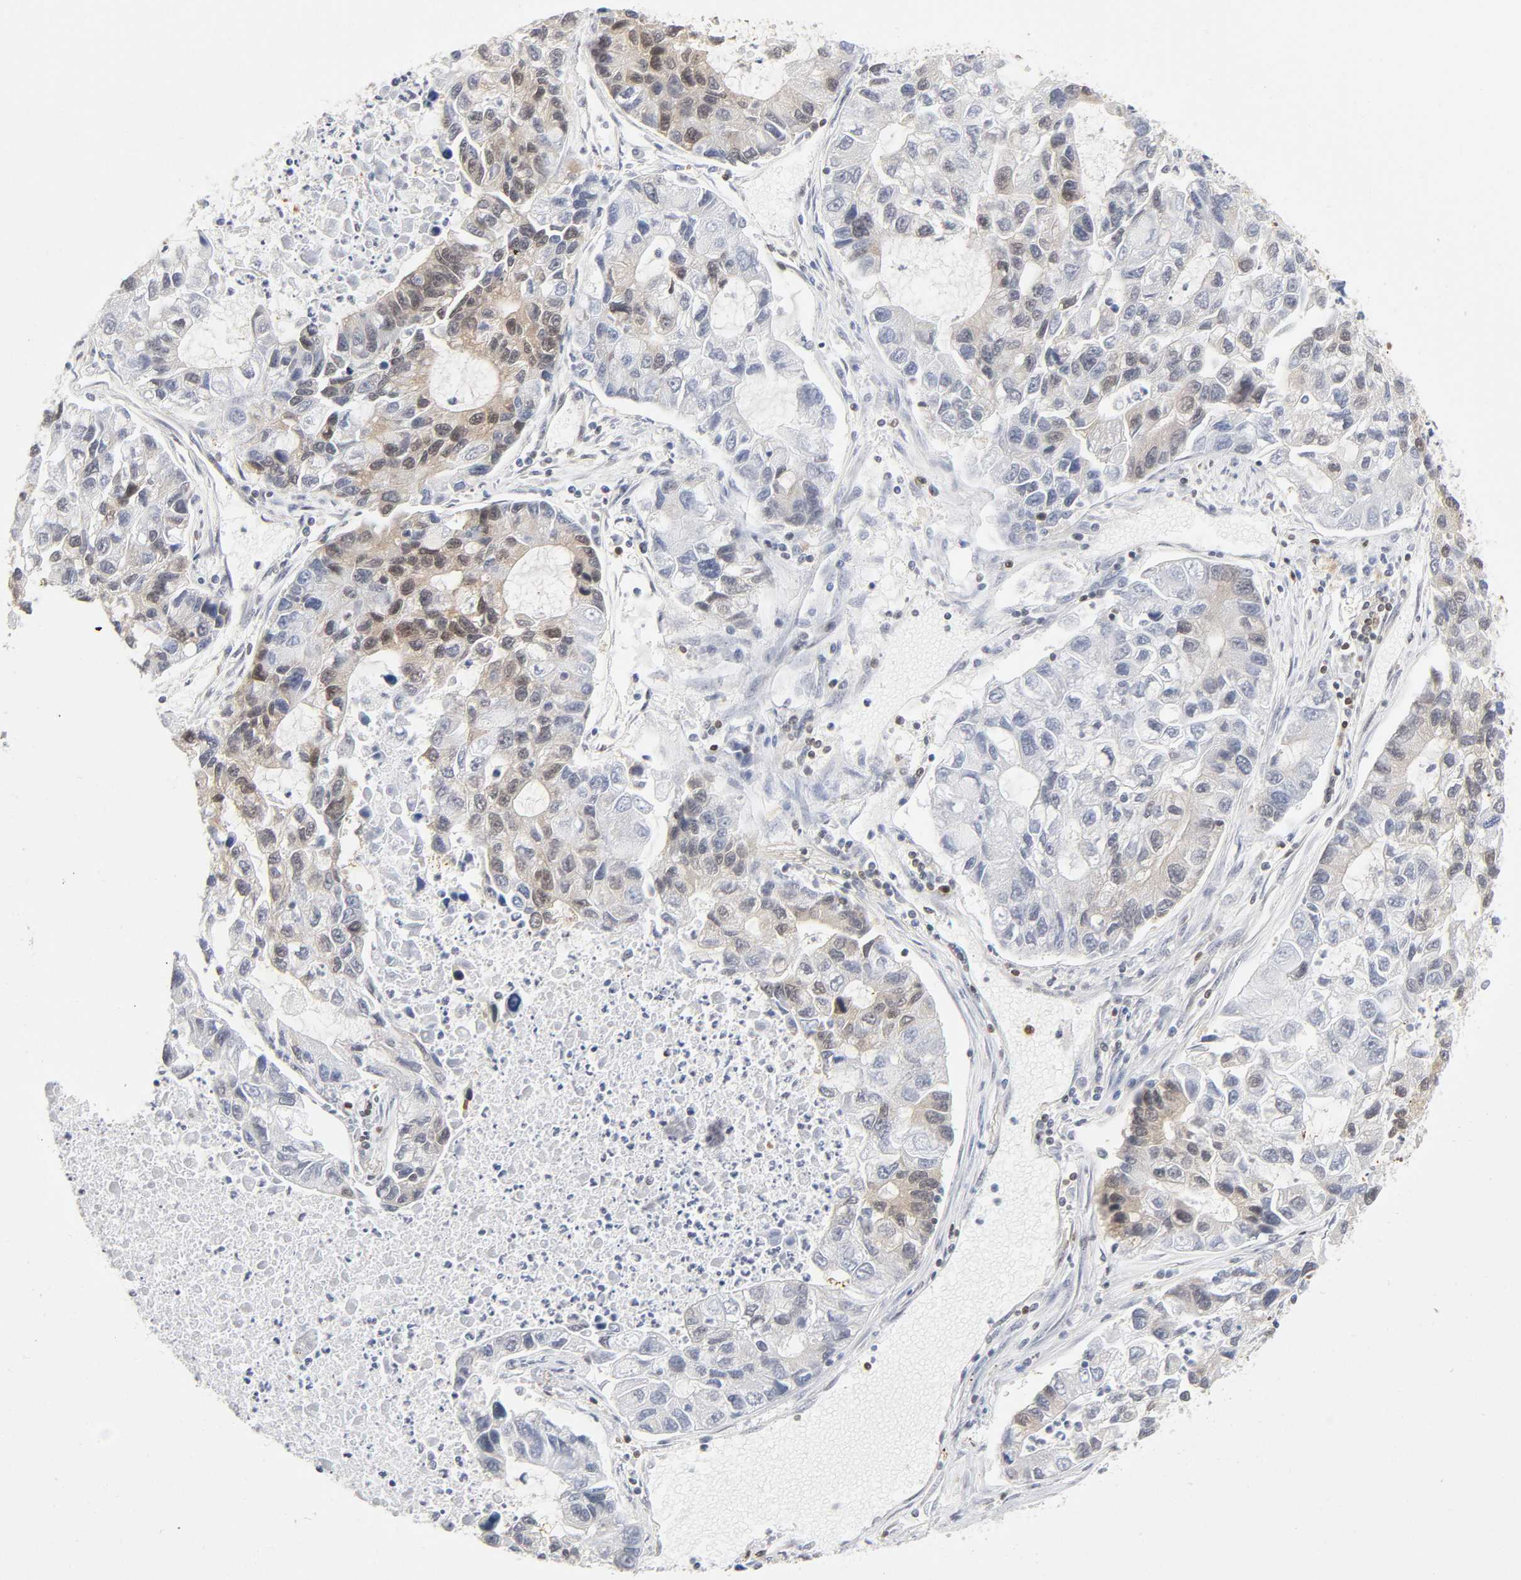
{"staining": {"intensity": "weak", "quantity": "25%-75%", "location": "nuclear"}, "tissue": "lung cancer", "cell_type": "Tumor cells", "image_type": "cancer", "snomed": [{"axis": "morphology", "description": "Adenocarcinoma, NOS"}, {"axis": "topography", "description": "Lung"}], "caption": "Lung cancer (adenocarcinoma) was stained to show a protein in brown. There is low levels of weak nuclear positivity in about 25%-75% of tumor cells. (DAB = brown stain, brightfield microscopy at high magnification).", "gene": "ILKAP", "patient": {"sex": "female", "age": 51}}